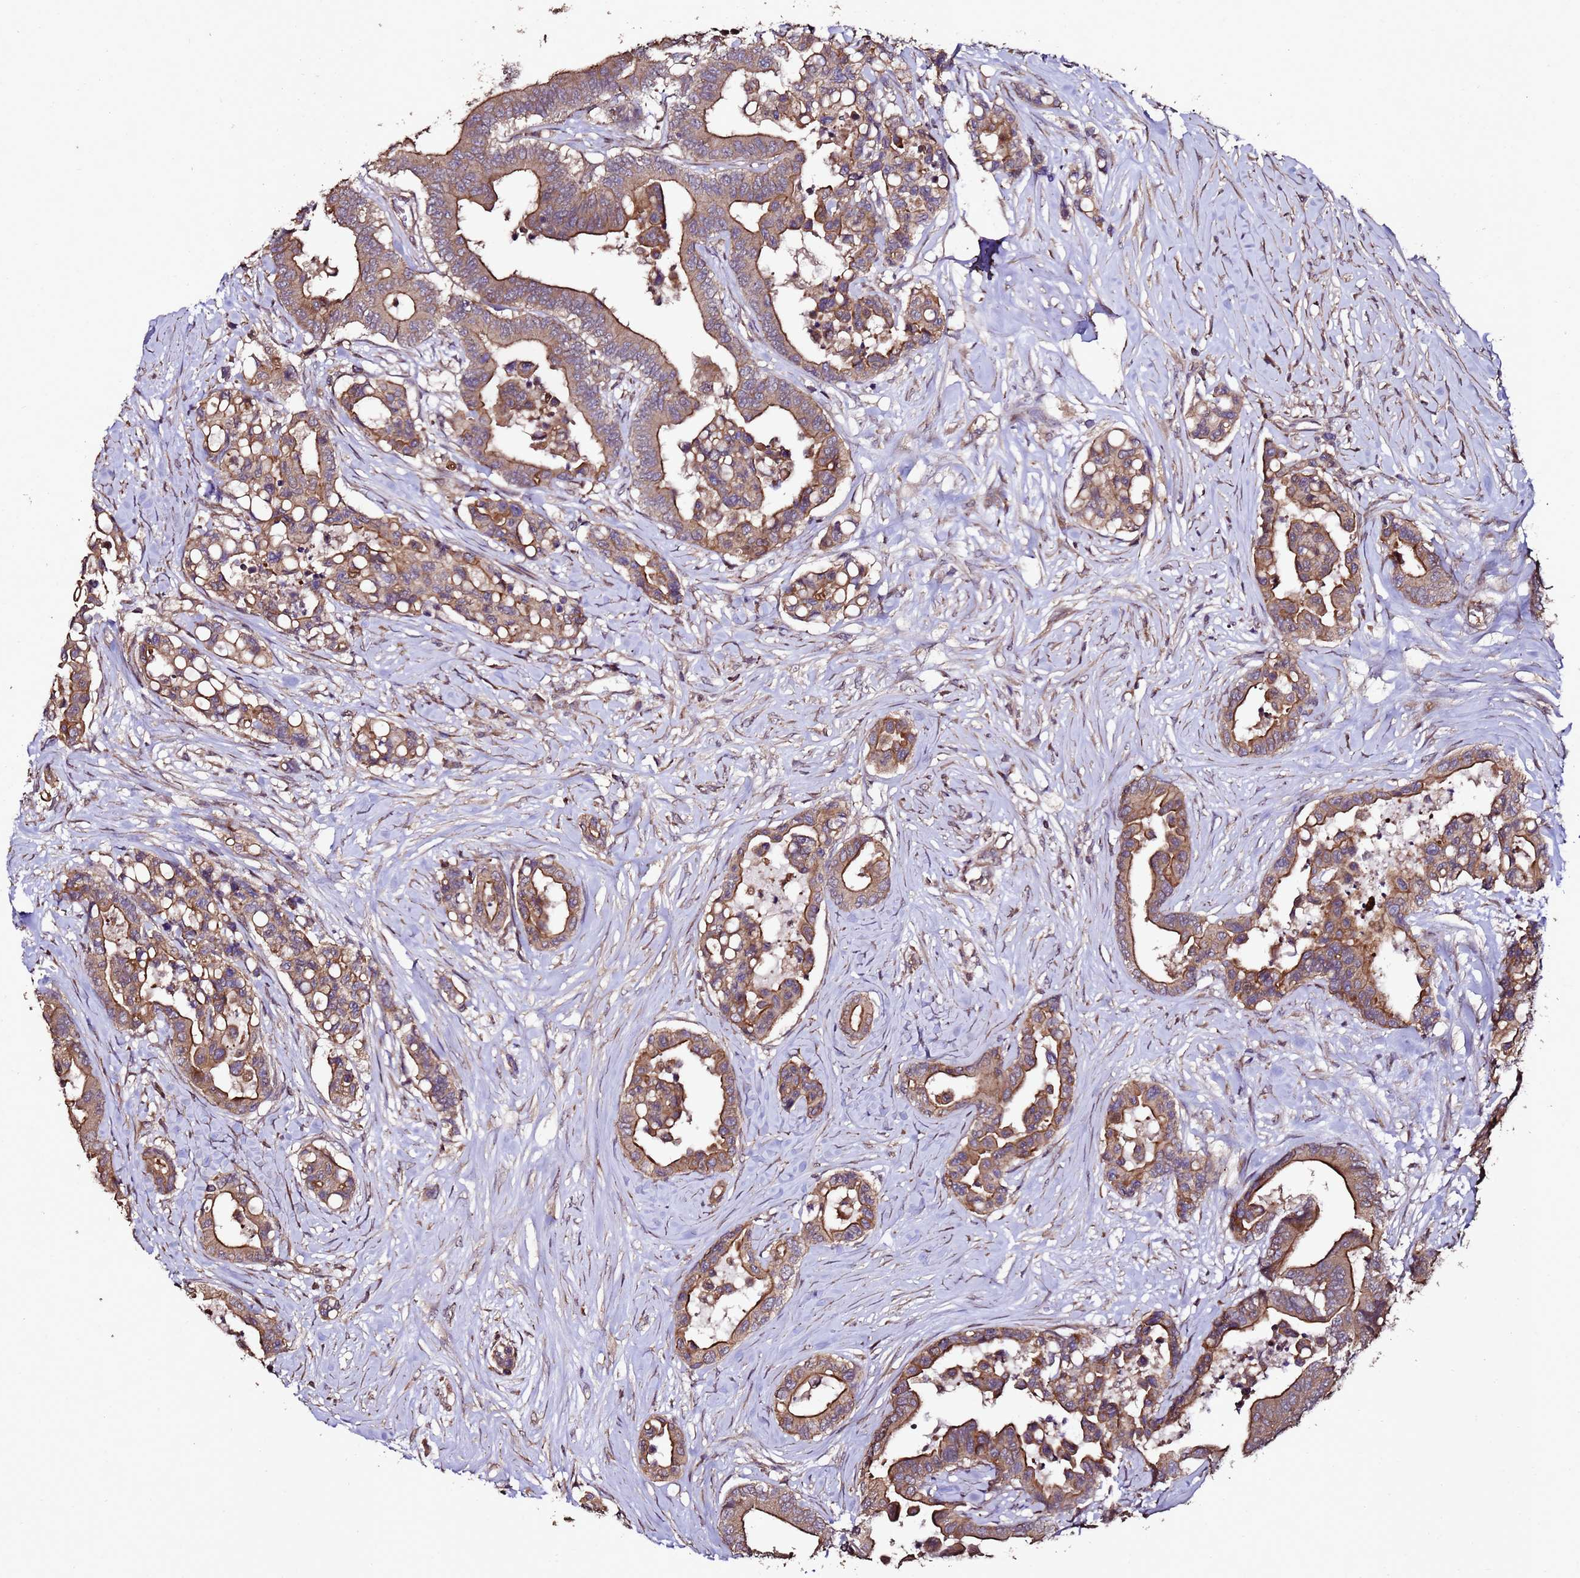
{"staining": {"intensity": "moderate", "quantity": ">75%", "location": "cytoplasmic/membranous"}, "tissue": "colorectal cancer", "cell_type": "Tumor cells", "image_type": "cancer", "snomed": [{"axis": "morphology", "description": "Normal tissue, NOS"}, {"axis": "morphology", "description": "Adenocarcinoma, NOS"}, {"axis": "topography", "description": "Colon"}], "caption": "Colorectal adenocarcinoma stained with DAB (3,3'-diaminobenzidine) IHC displays medium levels of moderate cytoplasmic/membranous expression in approximately >75% of tumor cells. The staining was performed using DAB to visualize the protein expression in brown, while the nuclei were stained in blue with hematoxylin (Magnification: 20x).", "gene": "PRODH", "patient": {"sex": "male", "age": 82}}